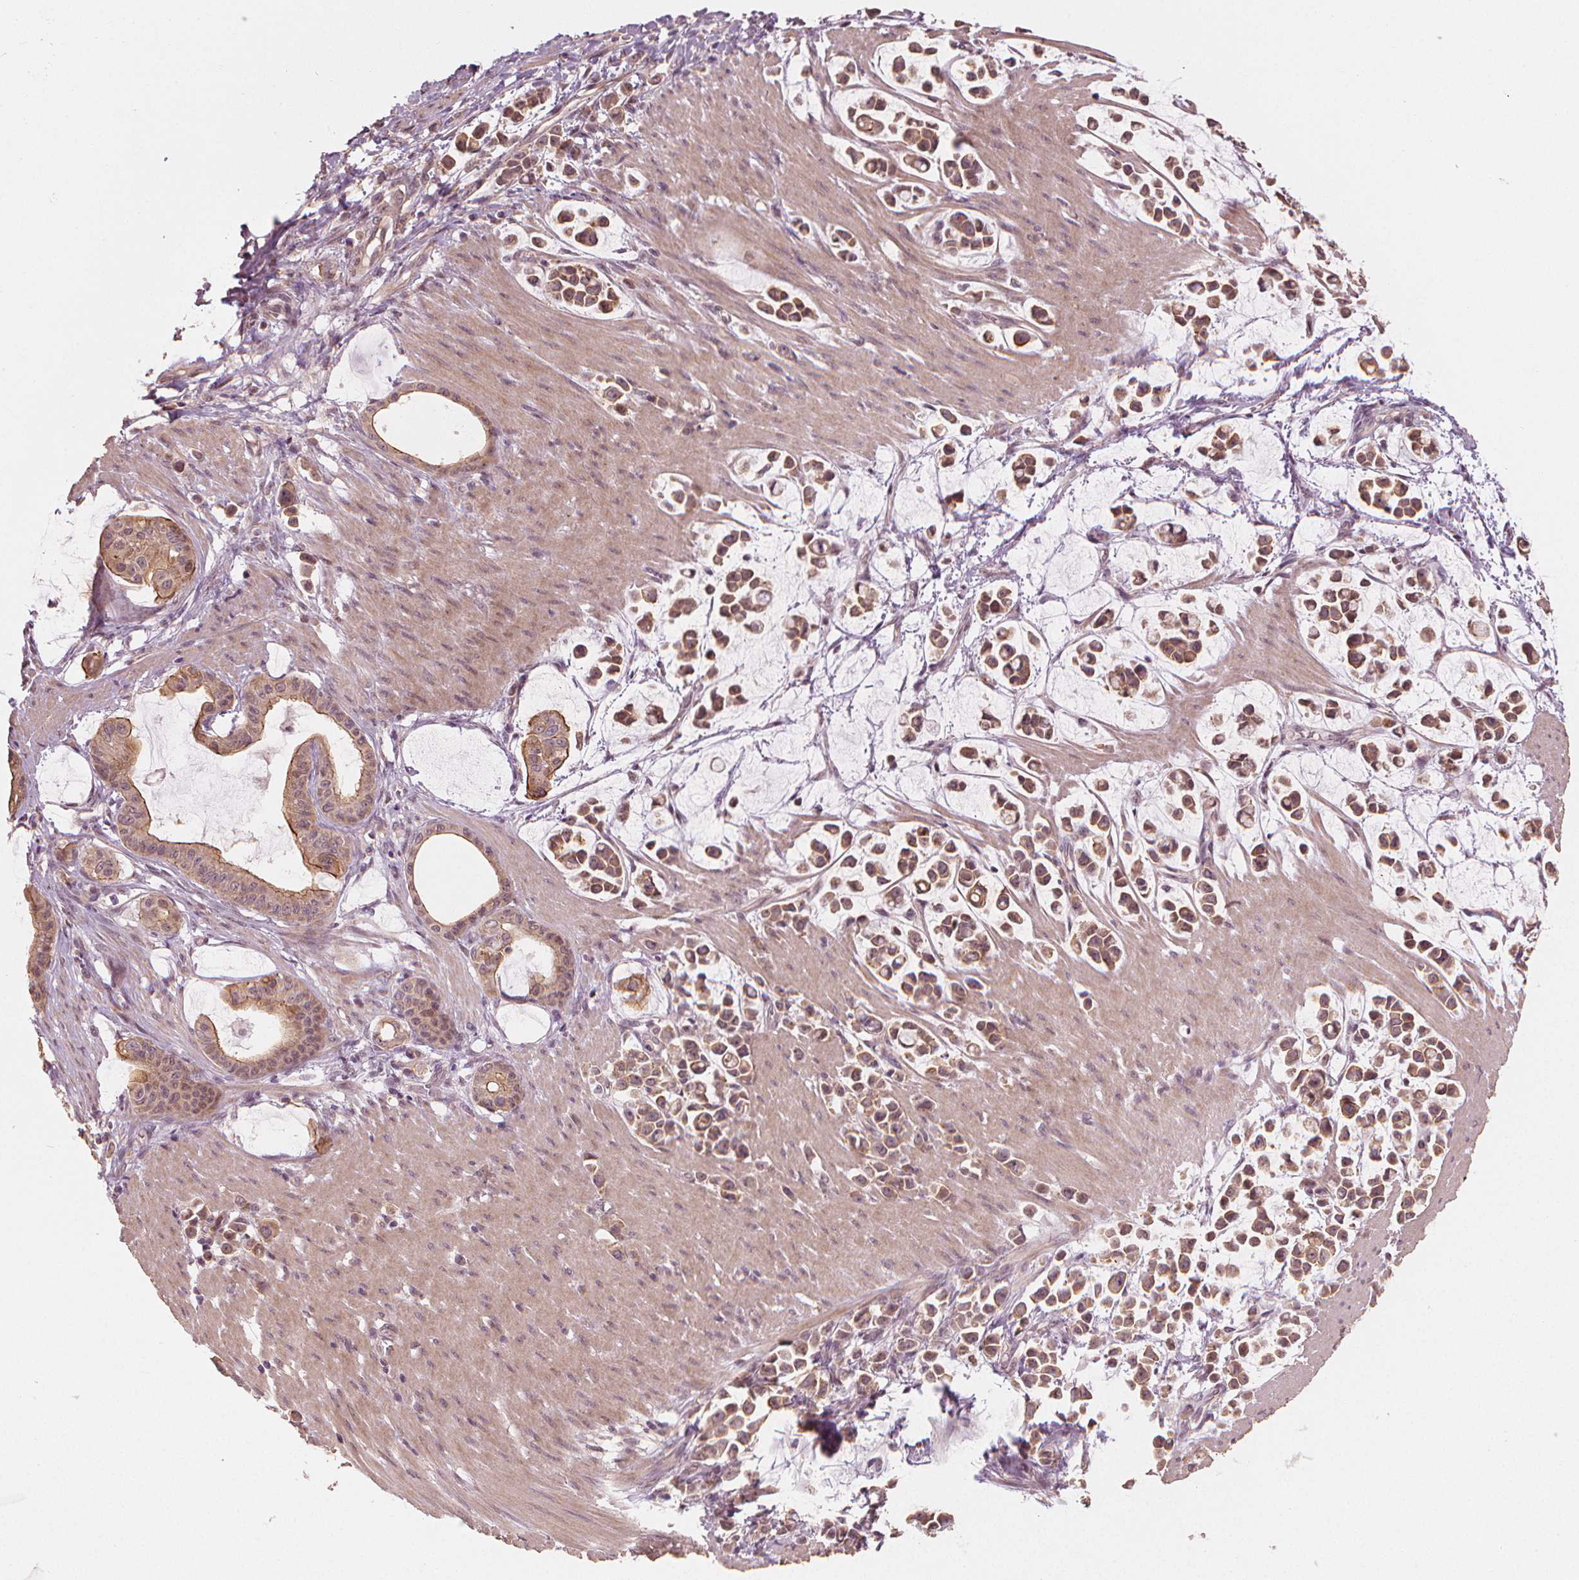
{"staining": {"intensity": "moderate", "quantity": ">75%", "location": "cytoplasmic/membranous"}, "tissue": "stomach cancer", "cell_type": "Tumor cells", "image_type": "cancer", "snomed": [{"axis": "morphology", "description": "Adenocarcinoma, NOS"}, {"axis": "topography", "description": "Stomach"}], "caption": "Immunohistochemical staining of stomach cancer displays medium levels of moderate cytoplasmic/membranous protein positivity in approximately >75% of tumor cells. Using DAB (brown) and hematoxylin (blue) stains, captured at high magnification using brightfield microscopy.", "gene": "CLBA1", "patient": {"sex": "male", "age": 82}}